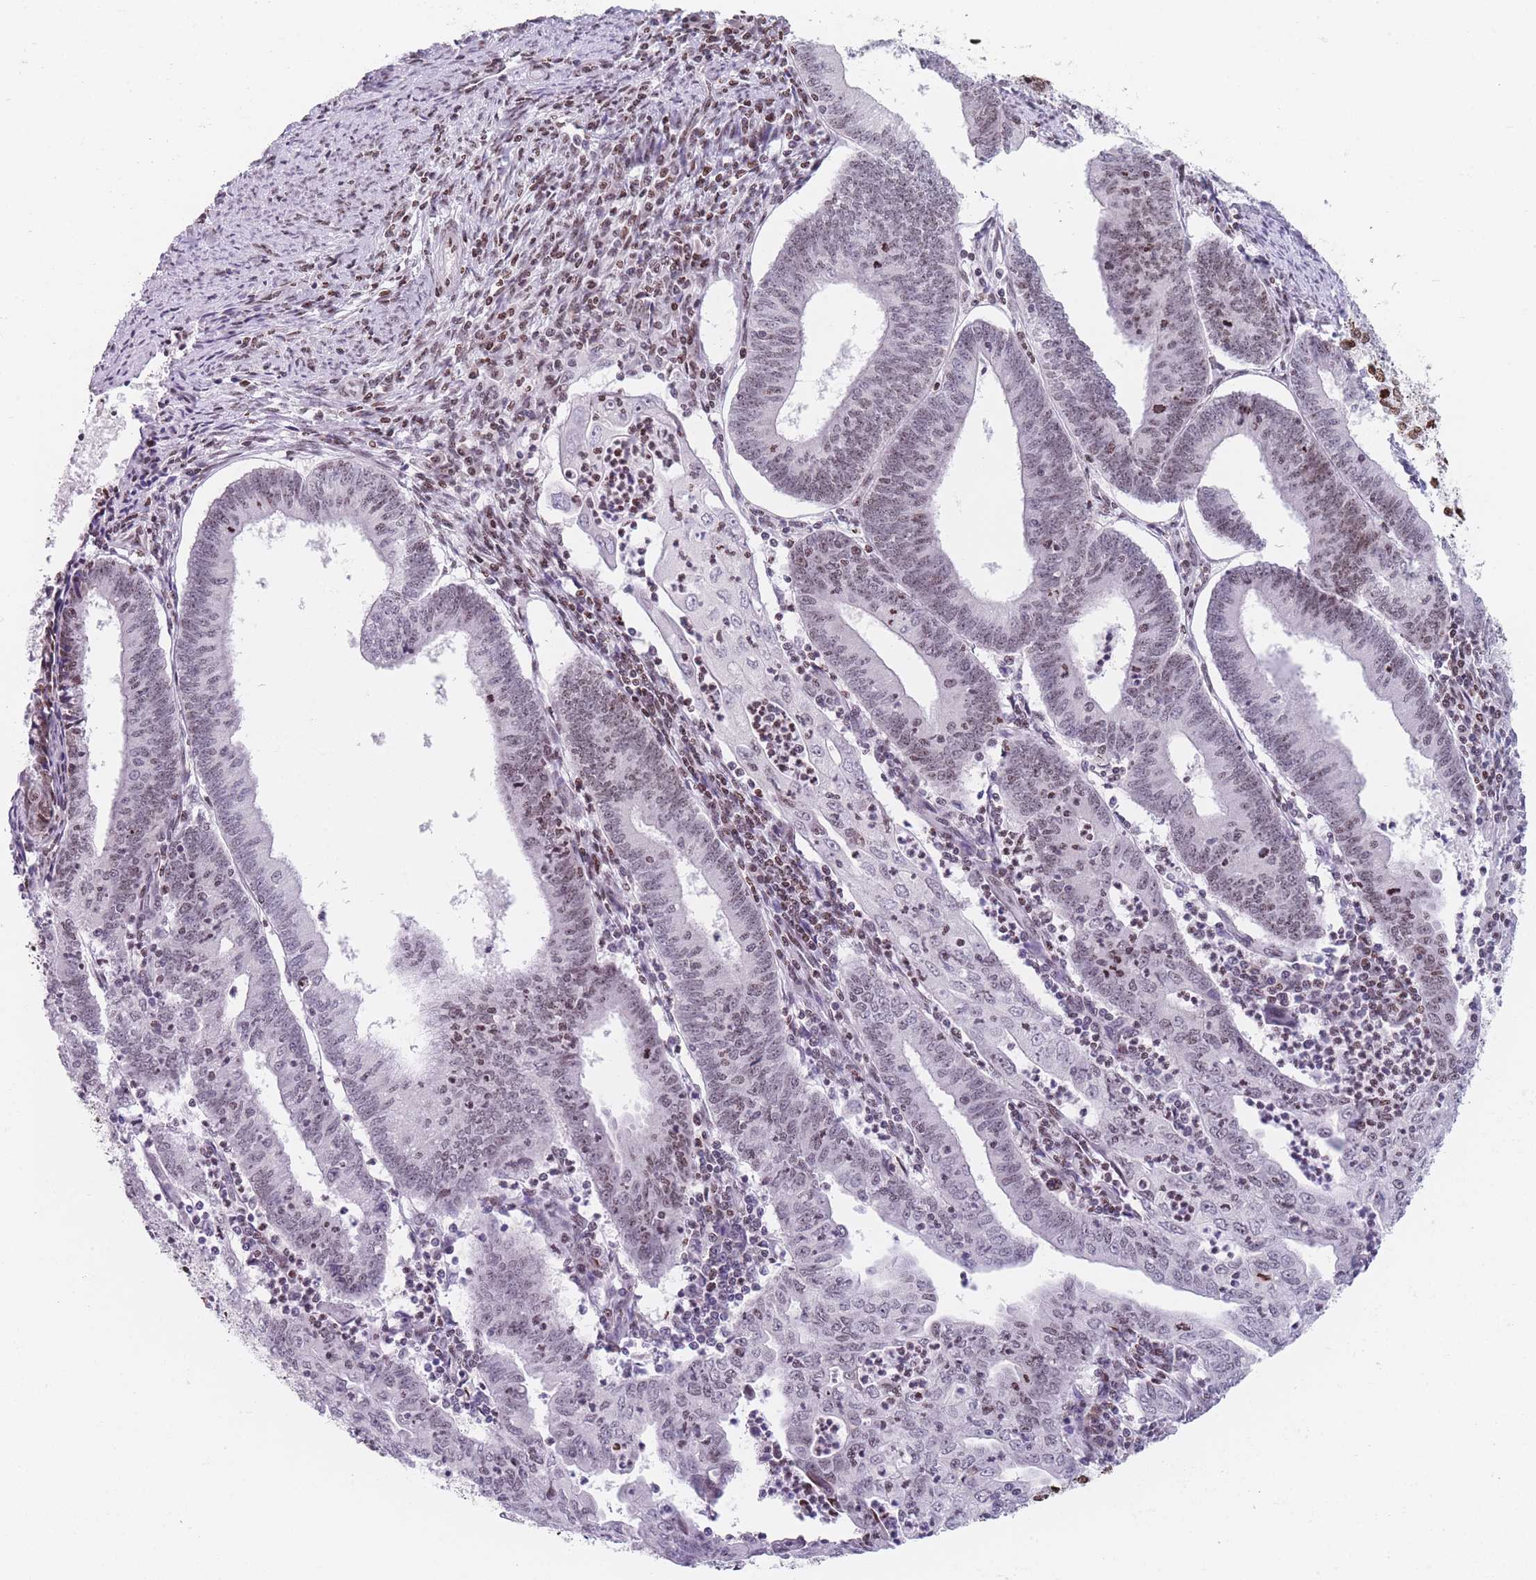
{"staining": {"intensity": "moderate", "quantity": "25%-75%", "location": "nuclear"}, "tissue": "endometrial cancer", "cell_type": "Tumor cells", "image_type": "cancer", "snomed": [{"axis": "morphology", "description": "Adenocarcinoma, NOS"}, {"axis": "topography", "description": "Endometrium"}], "caption": "Human adenocarcinoma (endometrial) stained for a protein (brown) exhibits moderate nuclear positive positivity in approximately 25%-75% of tumor cells.", "gene": "AK9", "patient": {"sex": "female", "age": 60}}